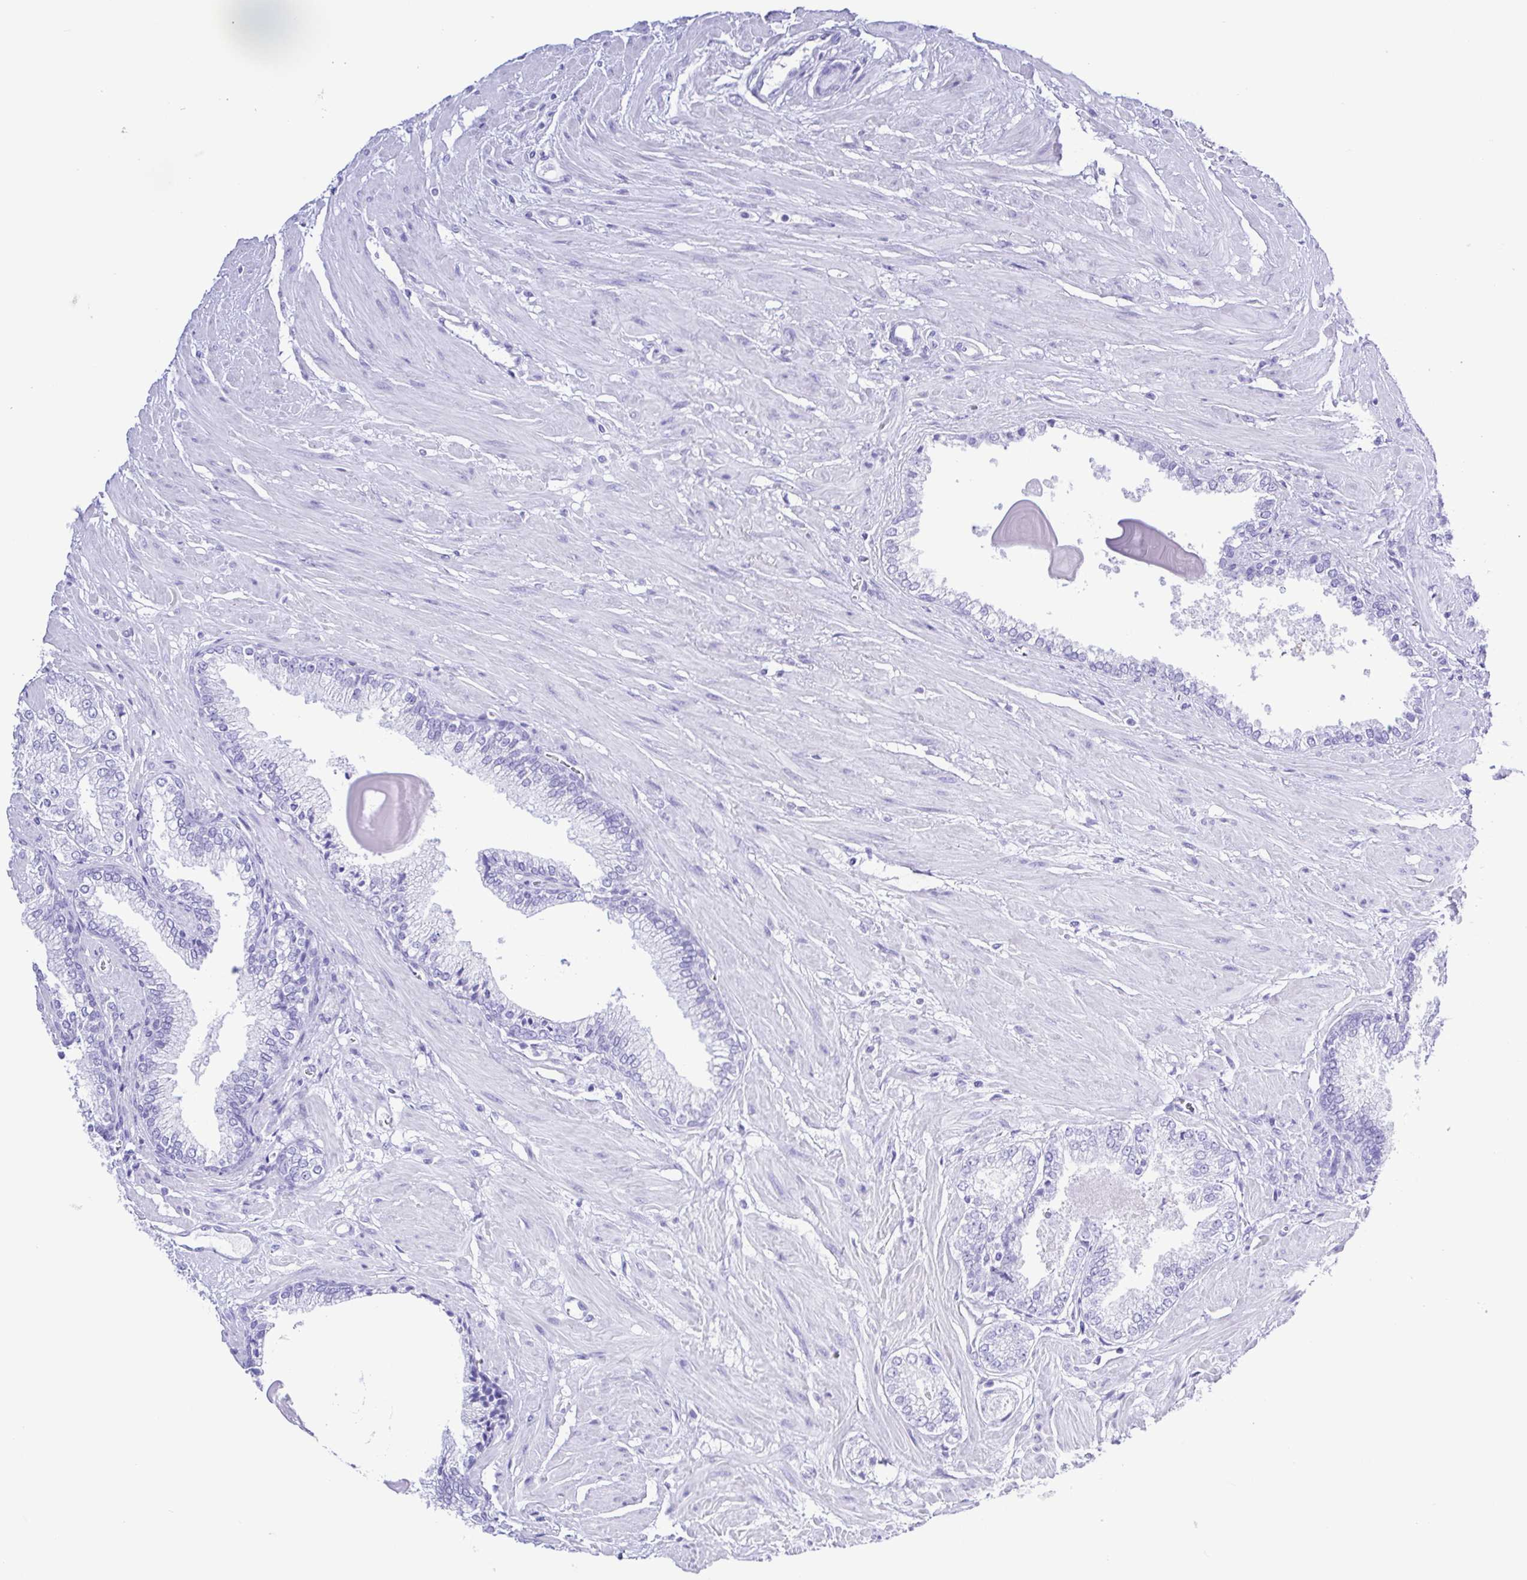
{"staining": {"intensity": "negative", "quantity": "none", "location": "none"}, "tissue": "prostate cancer", "cell_type": "Tumor cells", "image_type": "cancer", "snomed": [{"axis": "morphology", "description": "Adenocarcinoma, High grade"}, {"axis": "topography", "description": "Prostate"}], "caption": "Immunohistochemistry (IHC) of adenocarcinoma (high-grade) (prostate) demonstrates no staining in tumor cells.", "gene": "SYT1", "patient": {"sex": "male", "age": 64}}